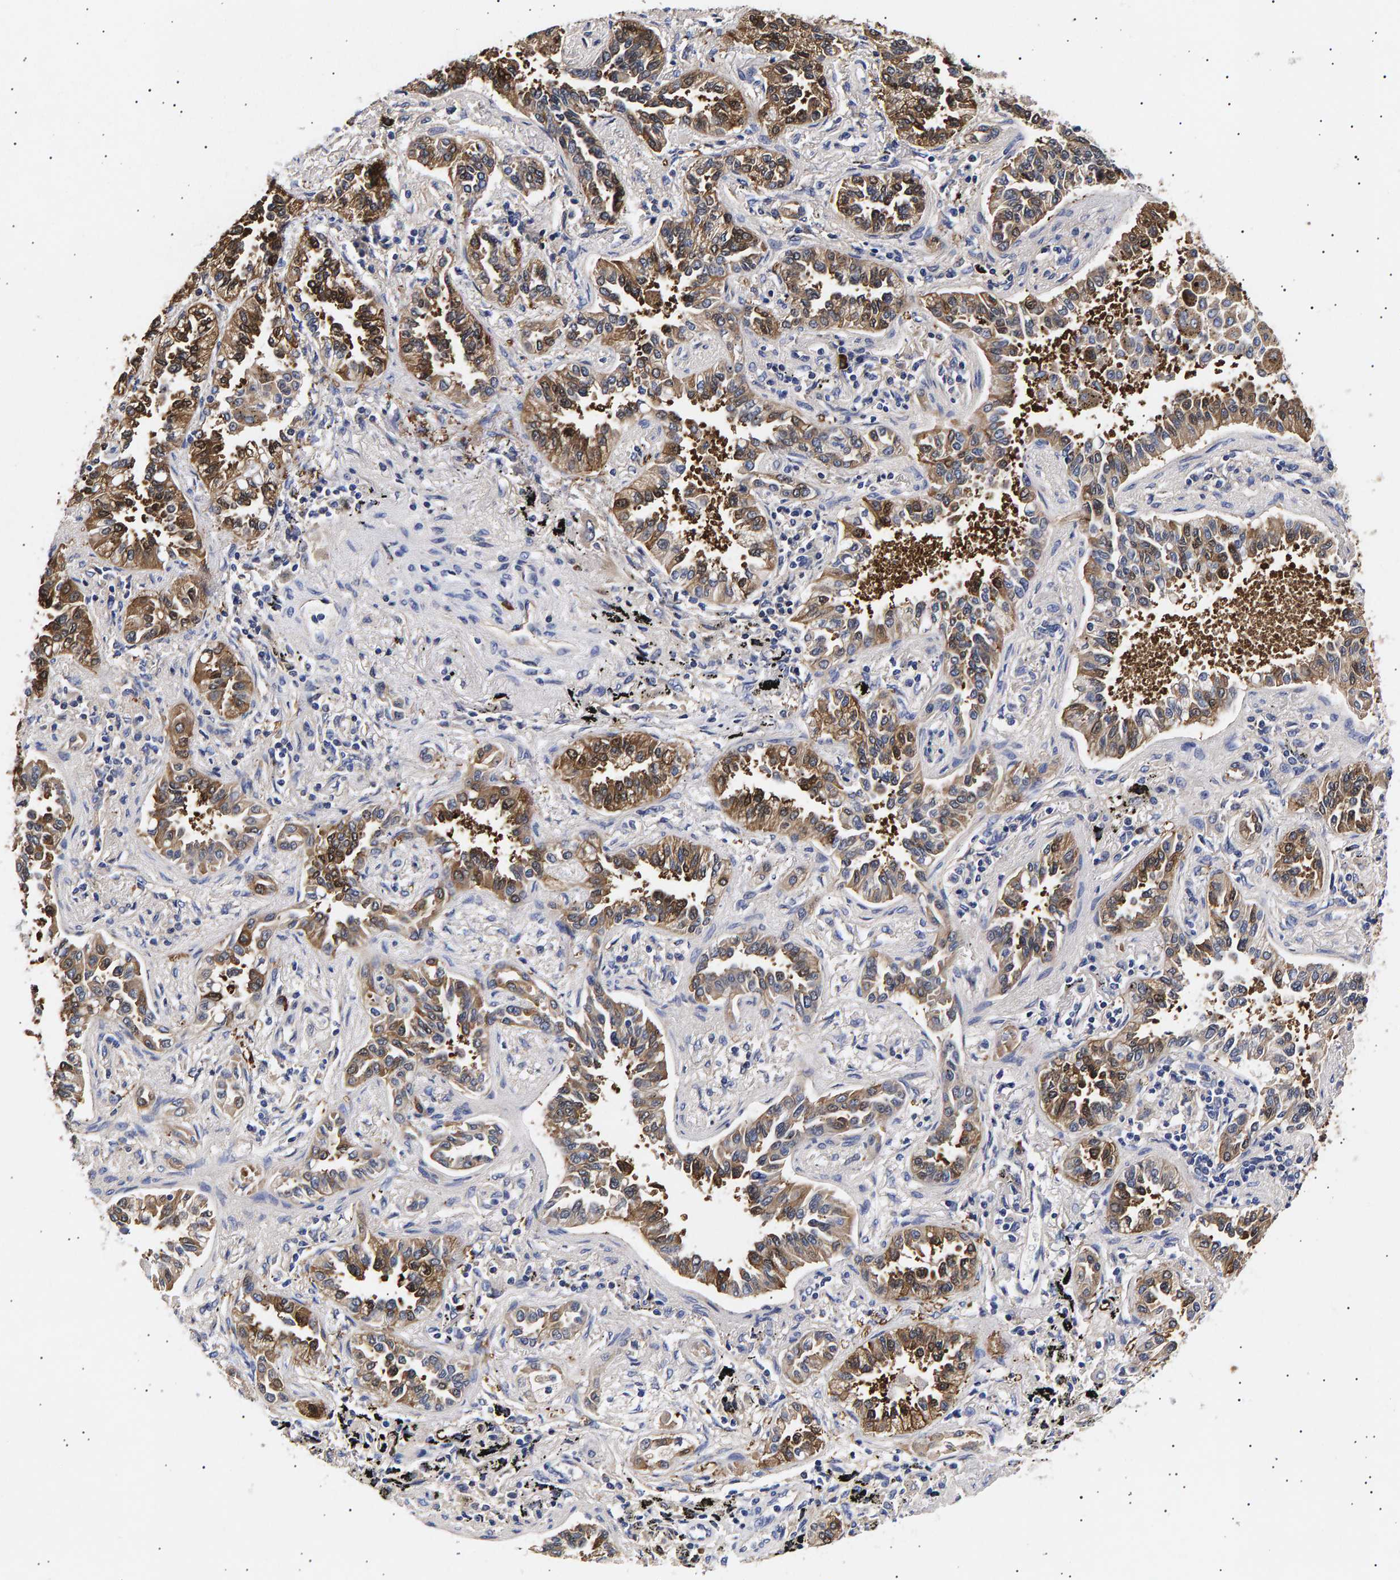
{"staining": {"intensity": "moderate", "quantity": ">75%", "location": "cytoplasmic/membranous"}, "tissue": "lung cancer", "cell_type": "Tumor cells", "image_type": "cancer", "snomed": [{"axis": "morphology", "description": "Normal tissue, NOS"}, {"axis": "morphology", "description": "Adenocarcinoma, NOS"}, {"axis": "topography", "description": "Lung"}], "caption": "Protein staining by immunohistochemistry shows moderate cytoplasmic/membranous staining in about >75% of tumor cells in lung cancer (adenocarcinoma).", "gene": "ANKRD40", "patient": {"sex": "male", "age": 59}}